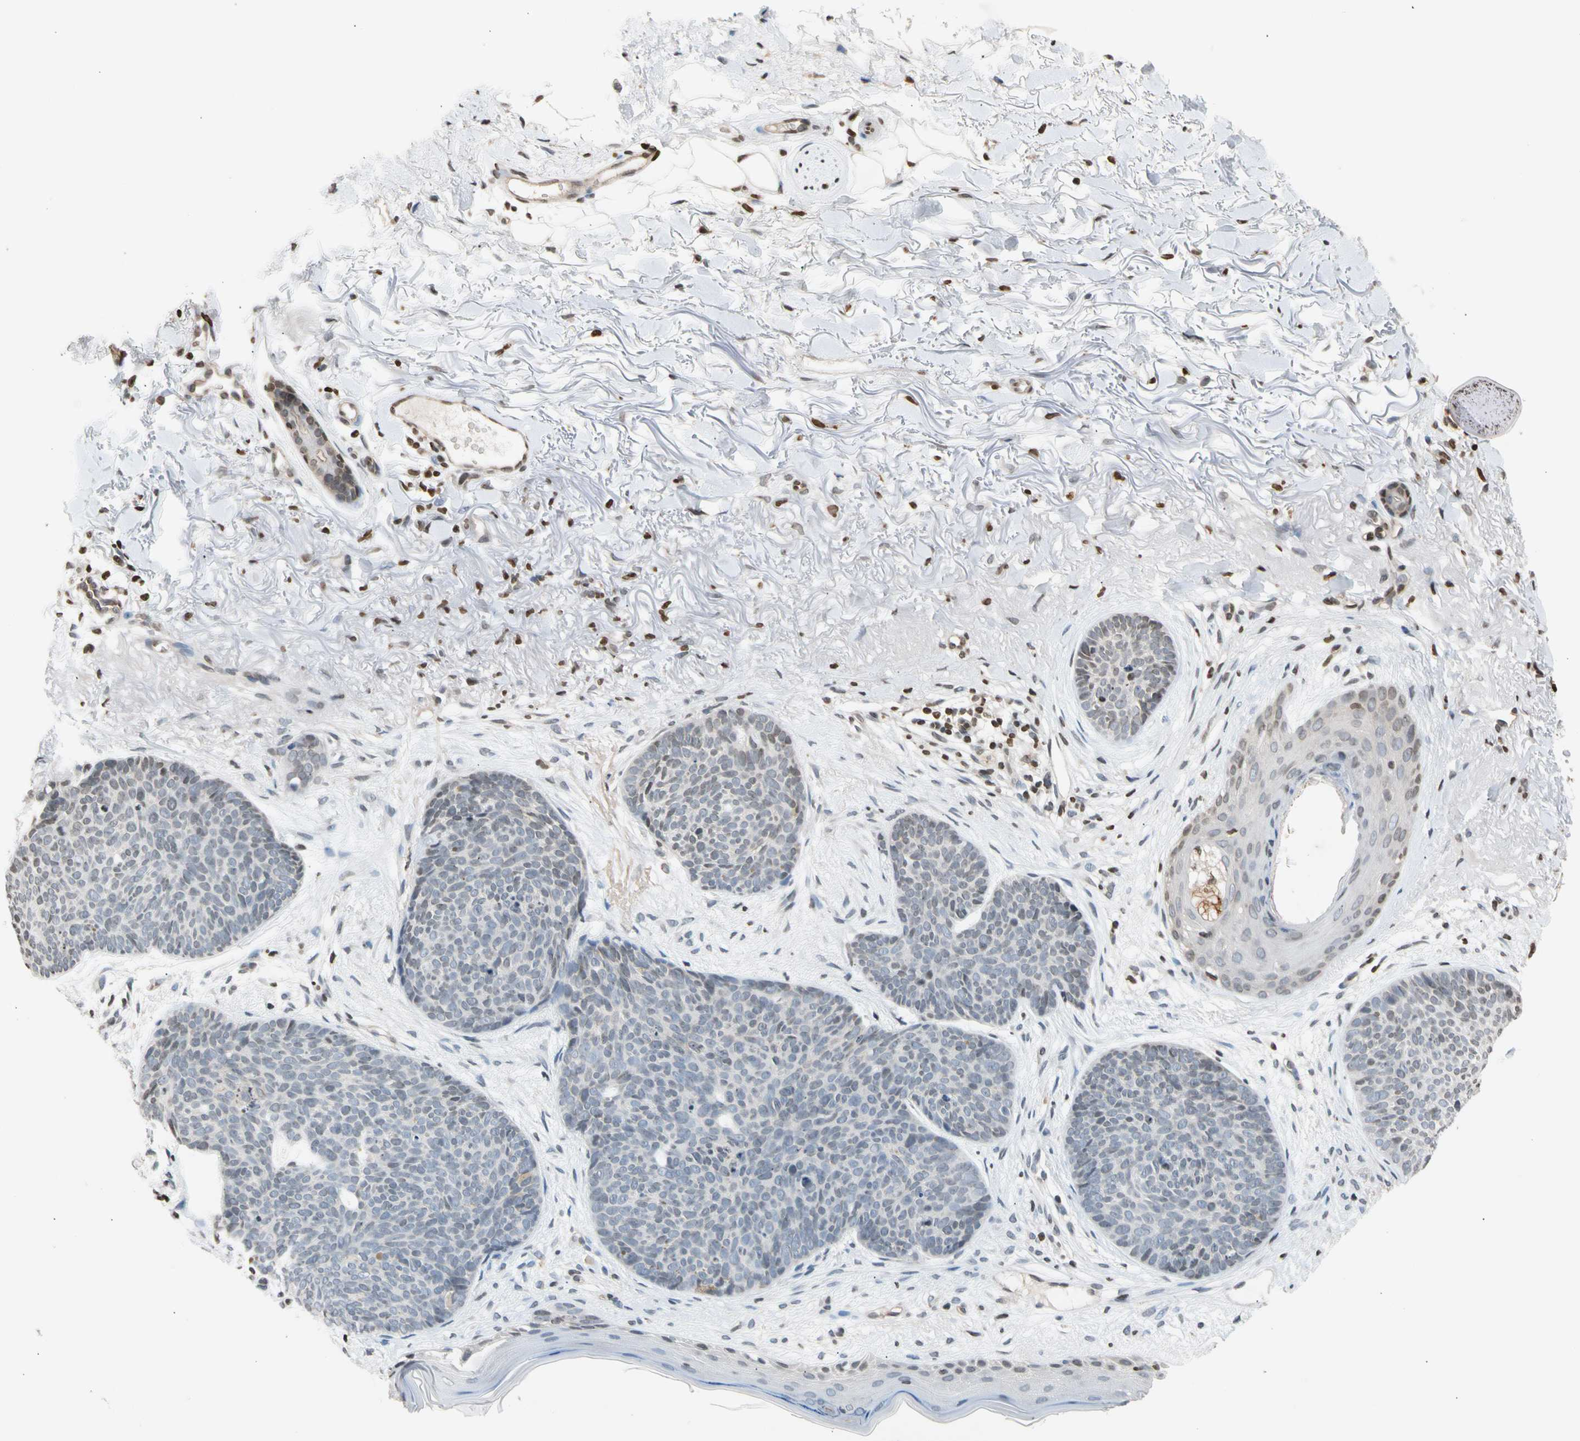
{"staining": {"intensity": "negative", "quantity": "none", "location": "none"}, "tissue": "skin cancer", "cell_type": "Tumor cells", "image_type": "cancer", "snomed": [{"axis": "morphology", "description": "Normal tissue, NOS"}, {"axis": "morphology", "description": "Basal cell carcinoma"}, {"axis": "topography", "description": "Skin"}], "caption": "This photomicrograph is of skin cancer (basal cell carcinoma) stained with immunohistochemistry to label a protein in brown with the nuclei are counter-stained blue. There is no positivity in tumor cells.", "gene": "GPX4", "patient": {"sex": "female", "age": 70}}